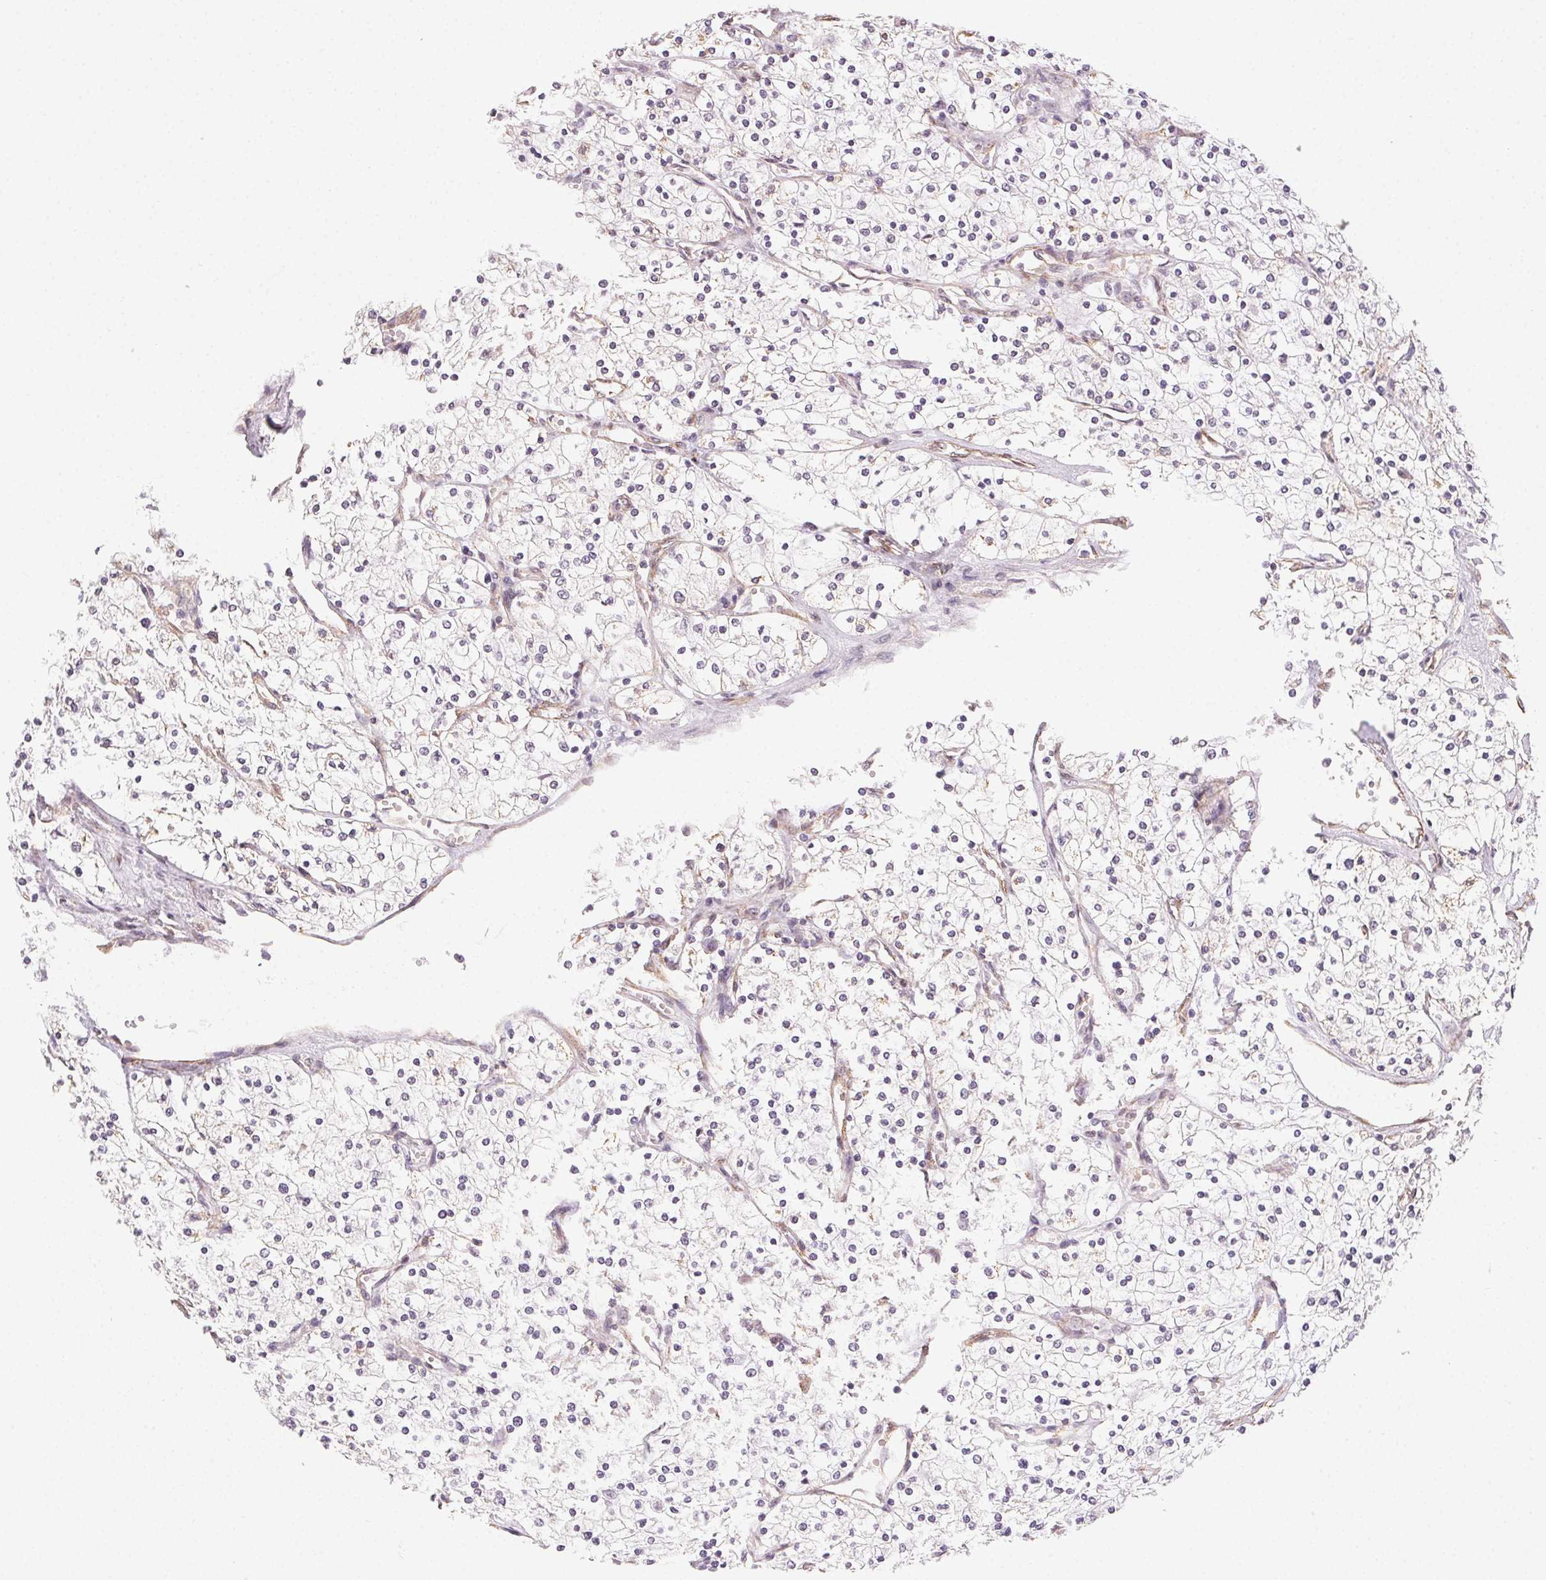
{"staining": {"intensity": "negative", "quantity": "none", "location": "none"}, "tissue": "renal cancer", "cell_type": "Tumor cells", "image_type": "cancer", "snomed": [{"axis": "morphology", "description": "Adenocarcinoma, NOS"}, {"axis": "topography", "description": "Kidney"}], "caption": "Immunohistochemical staining of renal cancer exhibits no significant expression in tumor cells. (Immunohistochemistry, brightfield microscopy, high magnification).", "gene": "PLA2G4F", "patient": {"sex": "male", "age": 80}}